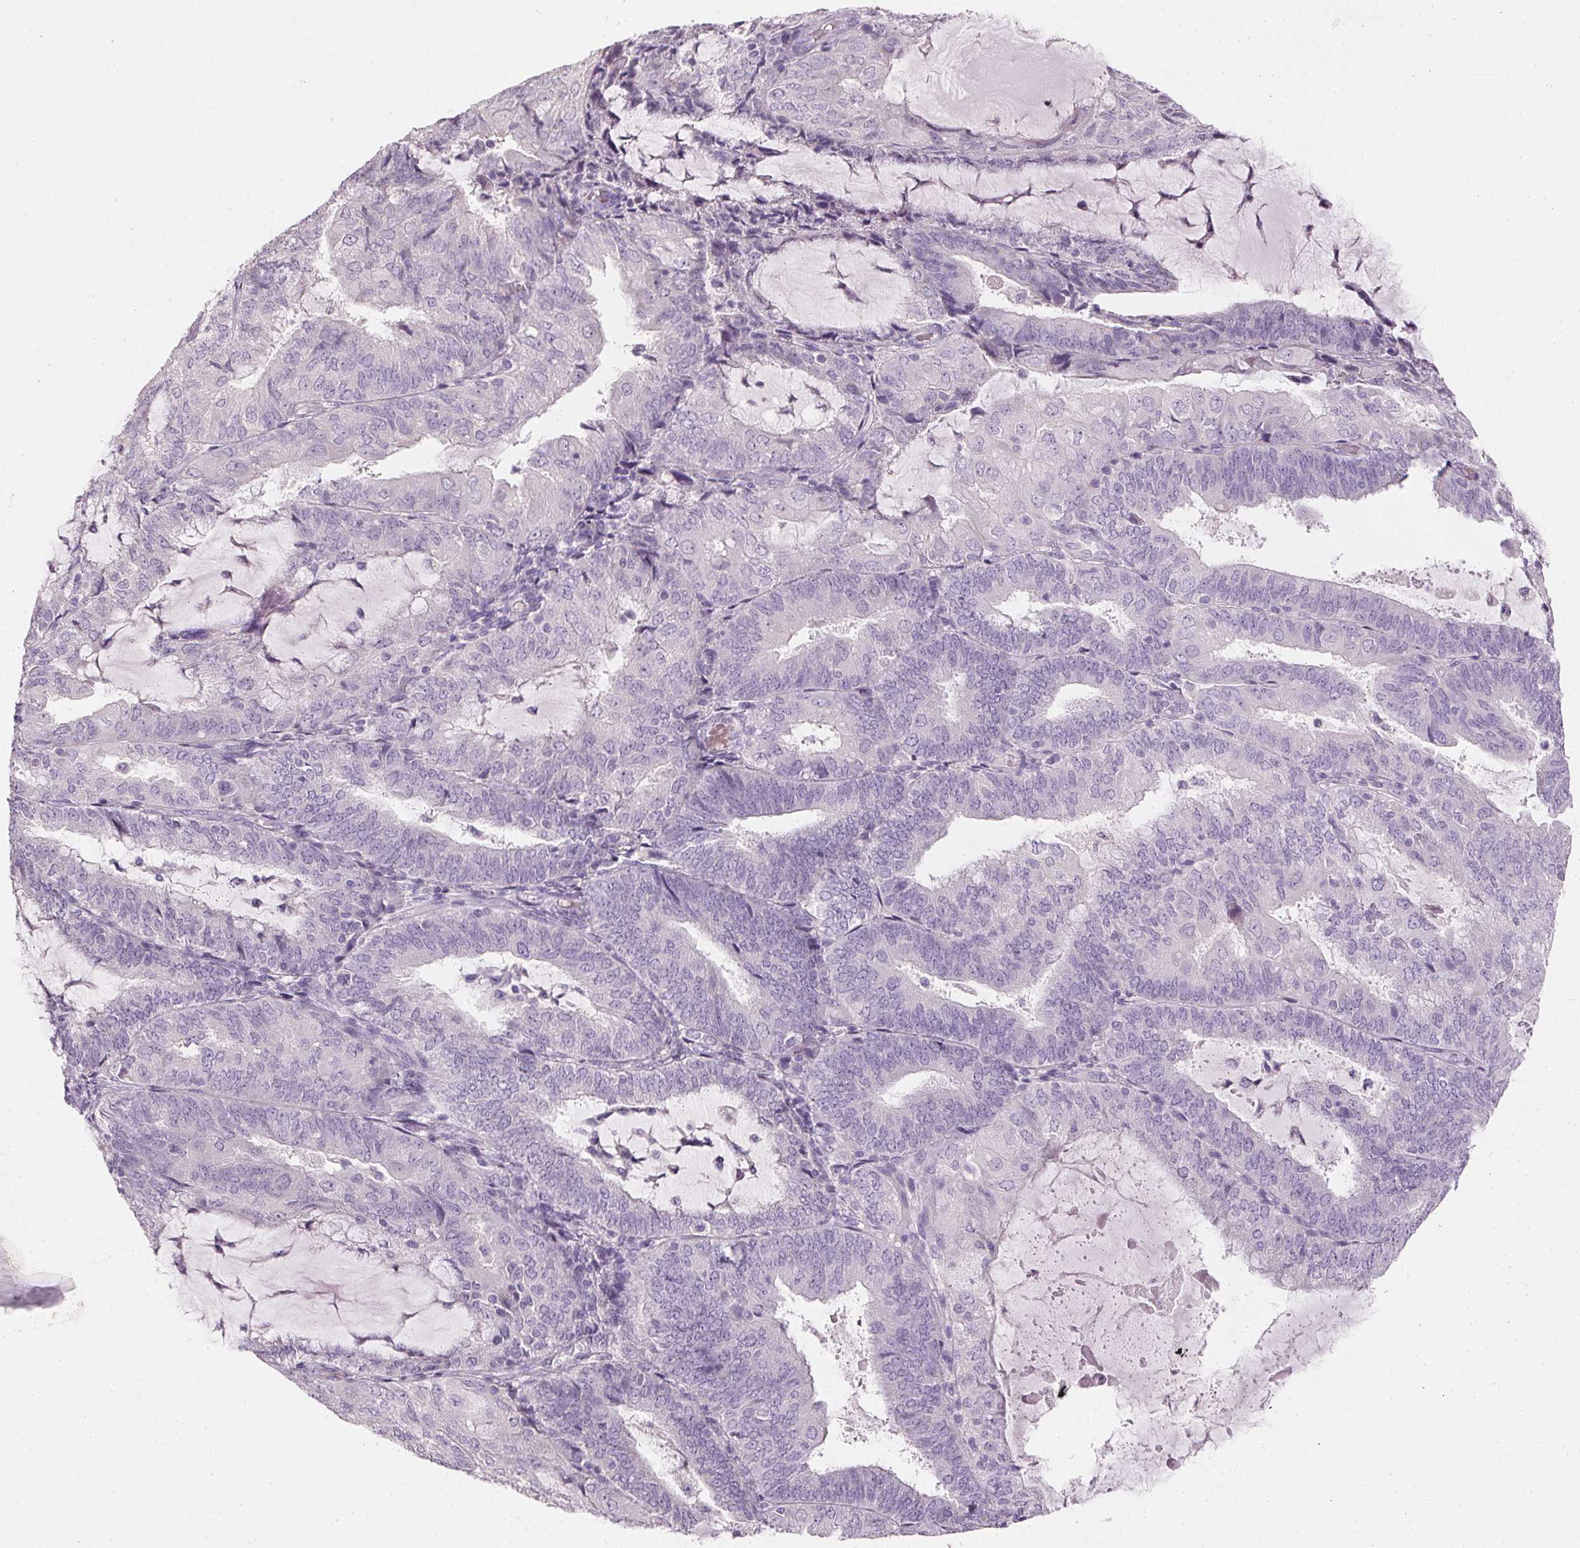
{"staining": {"intensity": "negative", "quantity": "none", "location": "none"}, "tissue": "endometrial cancer", "cell_type": "Tumor cells", "image_type": "cancer", "snomed": [{"axis": "morphology", "description": "Adenocarcinoma, NOS"}, {"axis": "topography", "description": "Endometrium"}], "caption": "IHC of human adenocarcinoma (endometrial) exhibits no positivity in tumor cells. The staining was performed using DAB to visualize the protein expression in brown, while the nuclei were stained in blue with hematoxylin (Magnification: 20x).", "gene": "HSD17B1", "patient": {"sex": "female", "age": 81}}